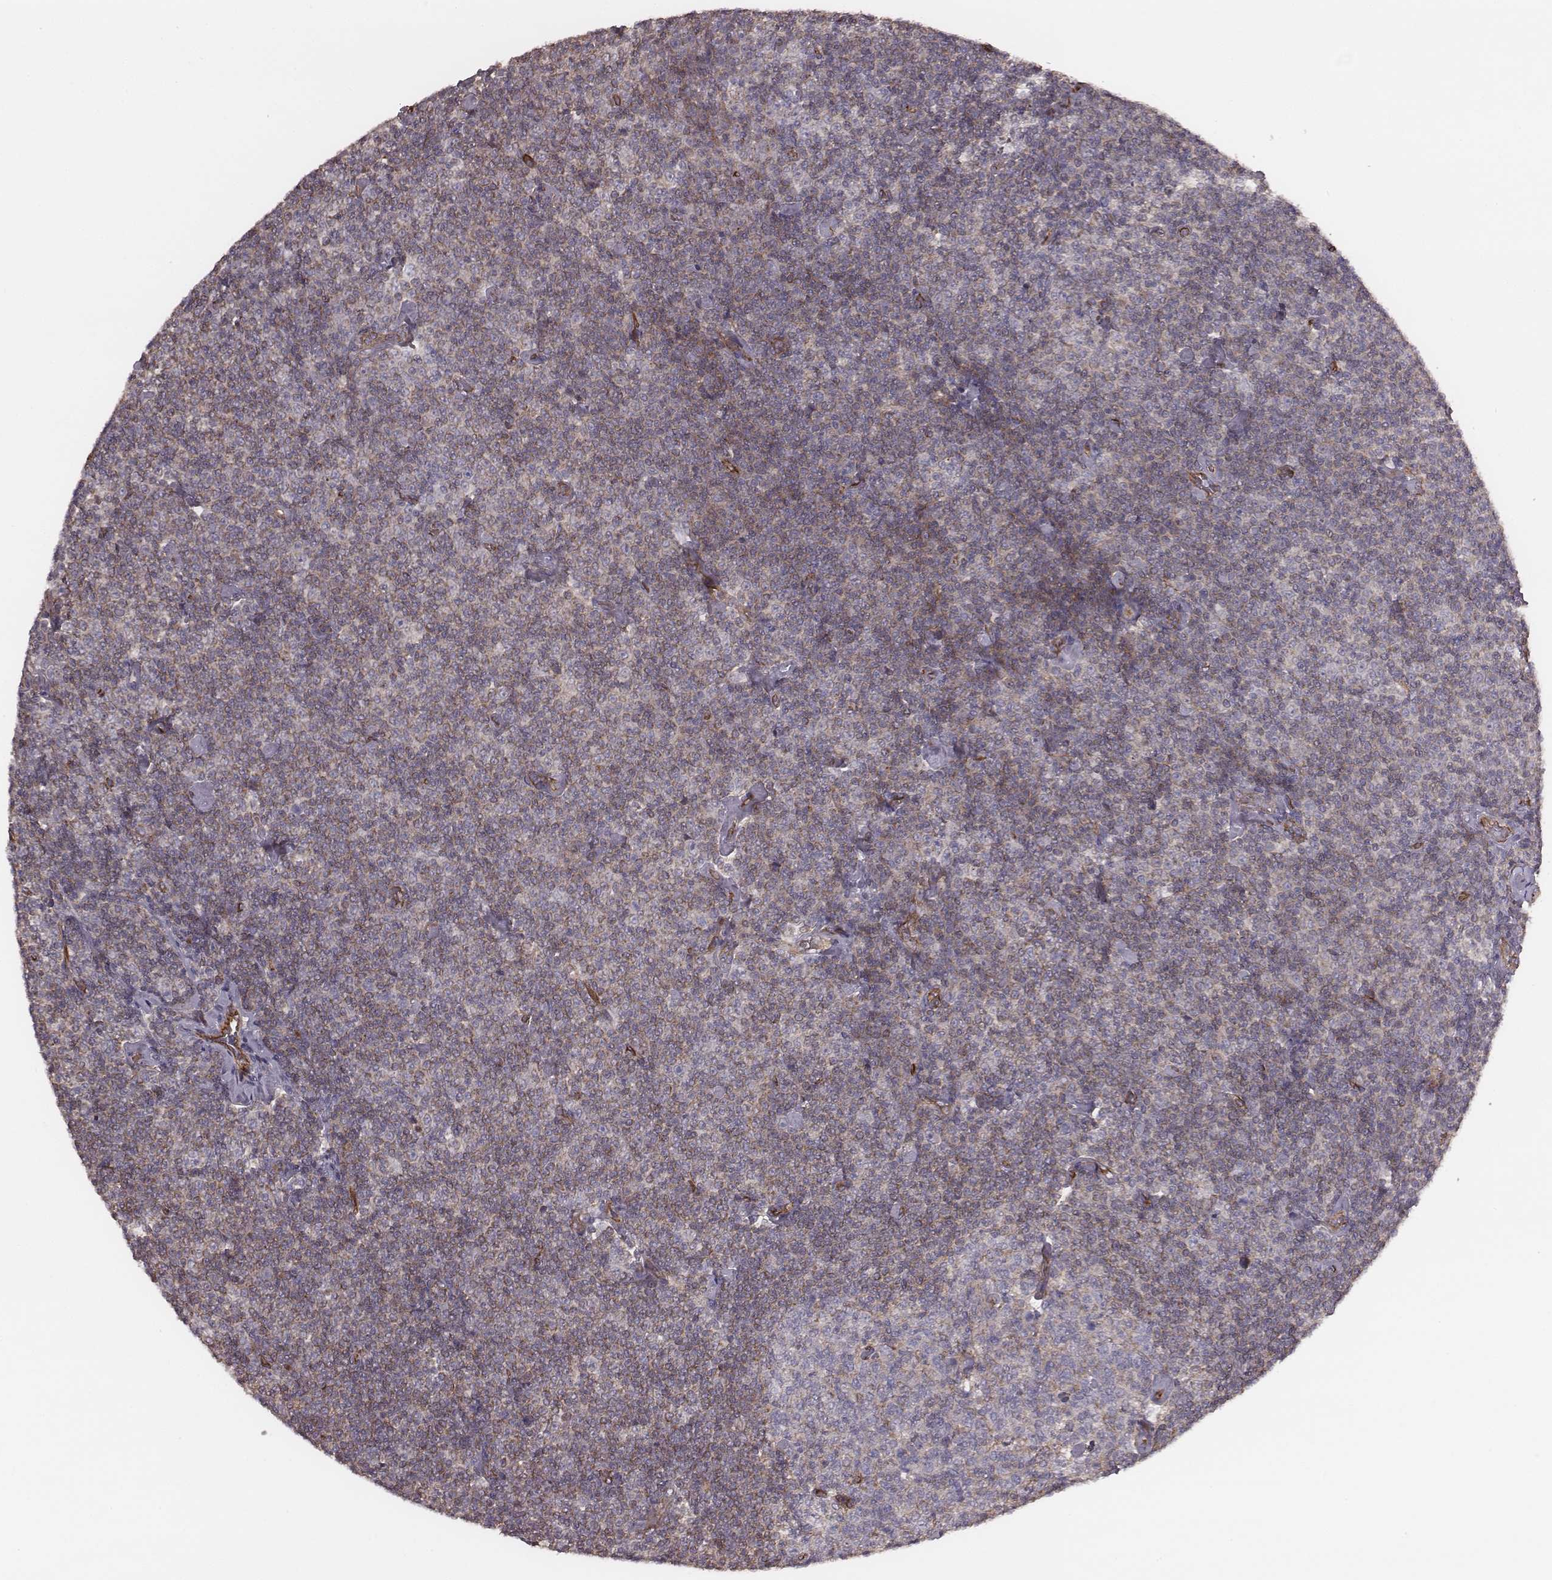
{"staining": {"intensity": "negative", "quantity": "none", "location": "none"}, "tissue": "lymphoma", "cell_type": "Tumor cells", "image_type": "cancer", "snomed": [{"axis": "morphology", "description": "Malignant lymphoma, non-Hodgkin's type, Low grade"}, {"axis": "topography", "description": "Lymph node"}], "caption": "IHC photomicrograph of human low-grade malignant lymphoma, non-Hodgkin's type stained for a protein (brown), which exhibits no expression in tumor cells.", "gene": "PALMD", "patient": {"sex": "male", "age": 81}}